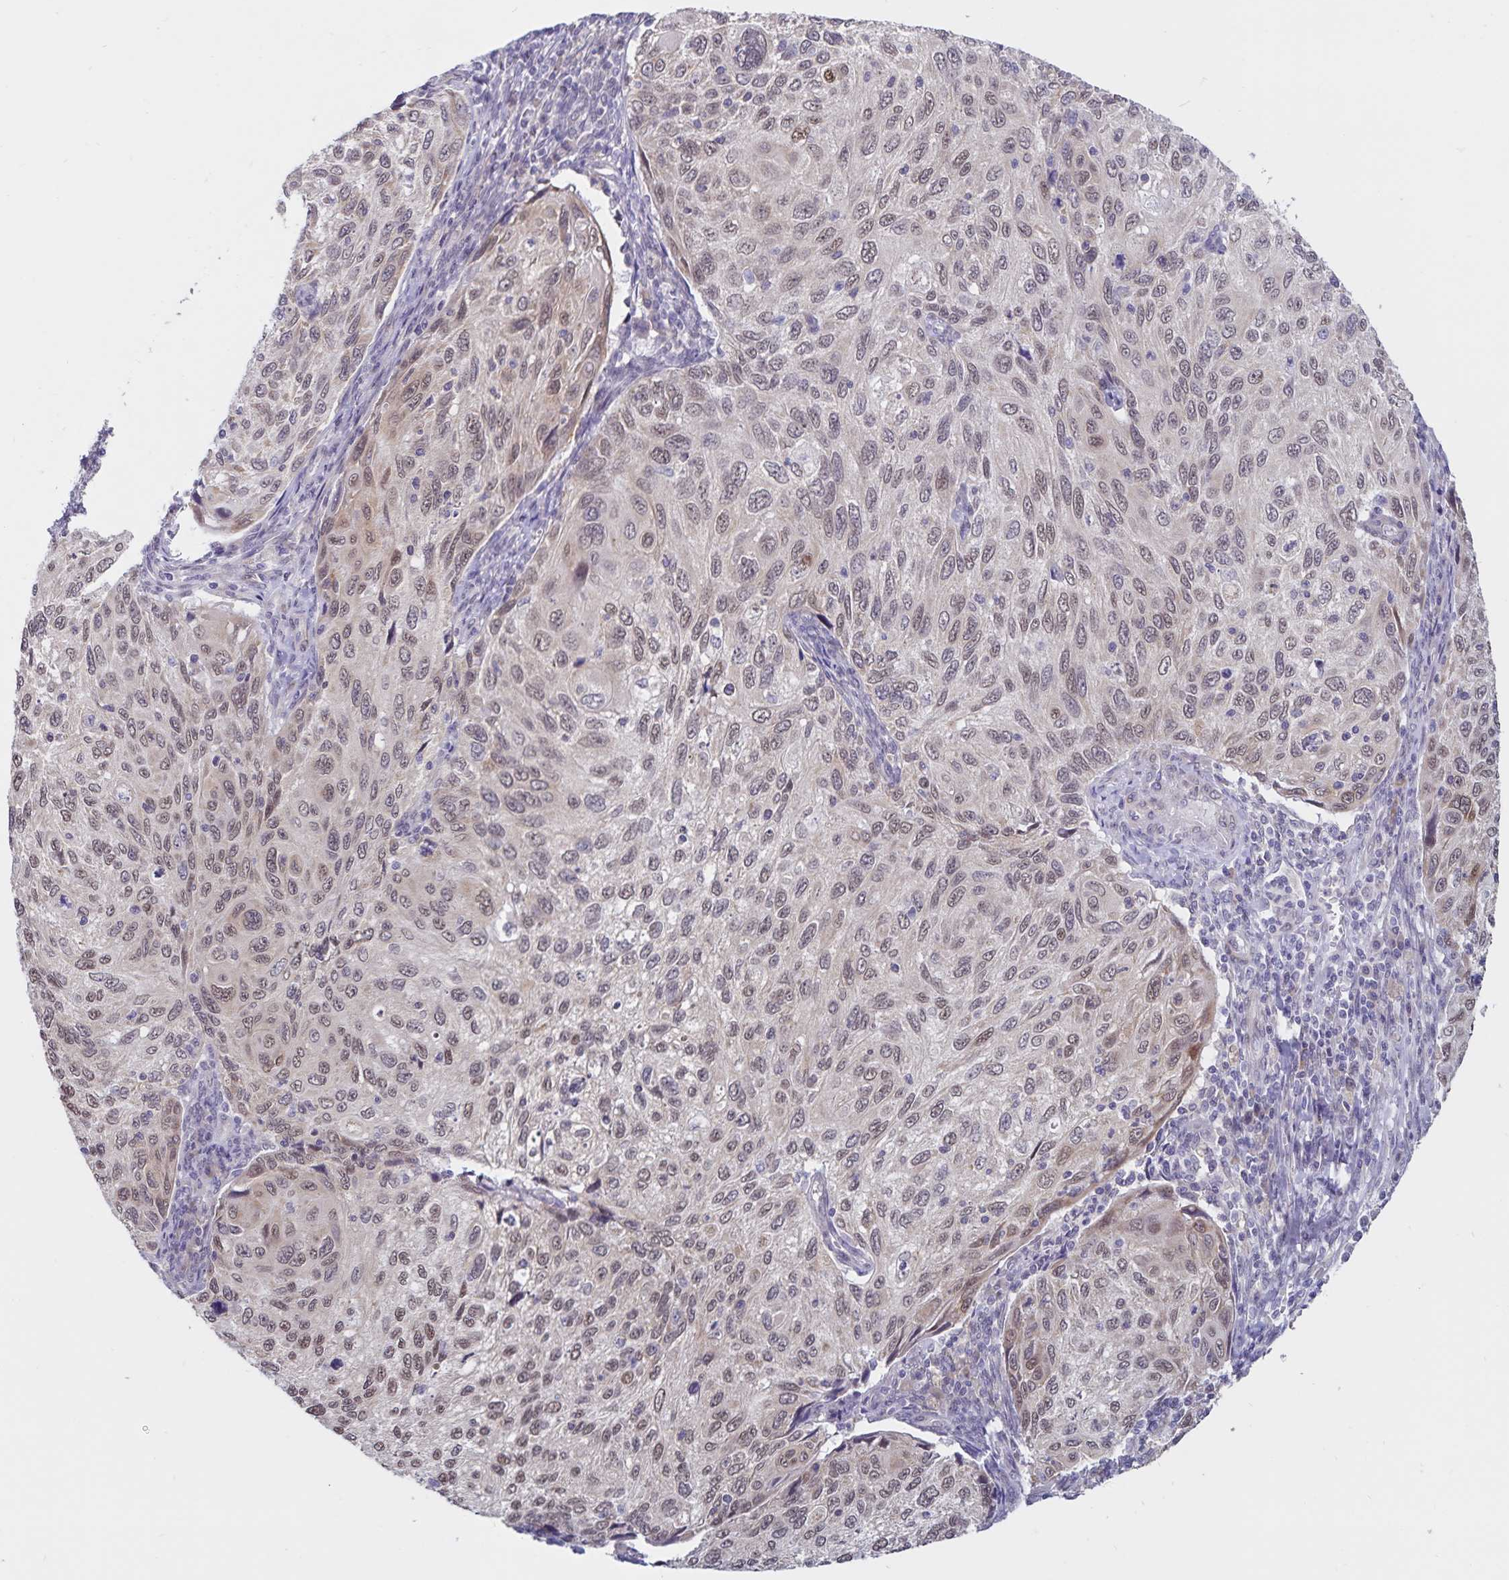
{"staining": {"intensity": "moderate", "quantity": "25%-75%", "location": "cytoplasmic/membranous,nuclear"}, "tissue": "cervical cancer", "cell_type": "Tumor cells", "image_type": "cancer", "snomed": [{"axis": "morphology", "description": "Squamous cell carcinoma, NOS"}, {"axis": "topography", "description": "Cervix"}], "caption": "Immunohistochemistry (IHC) photomicrograph of cervical squamous cell carcinoma stained for a protein (brown), which demonstrates medium levels of moderate cytoplasmic/membranous and nuclear expression in about 25%-75% of tumor cells.", "gene": "ATP2A2", "patient": {"sex": "female", "age": 70}}